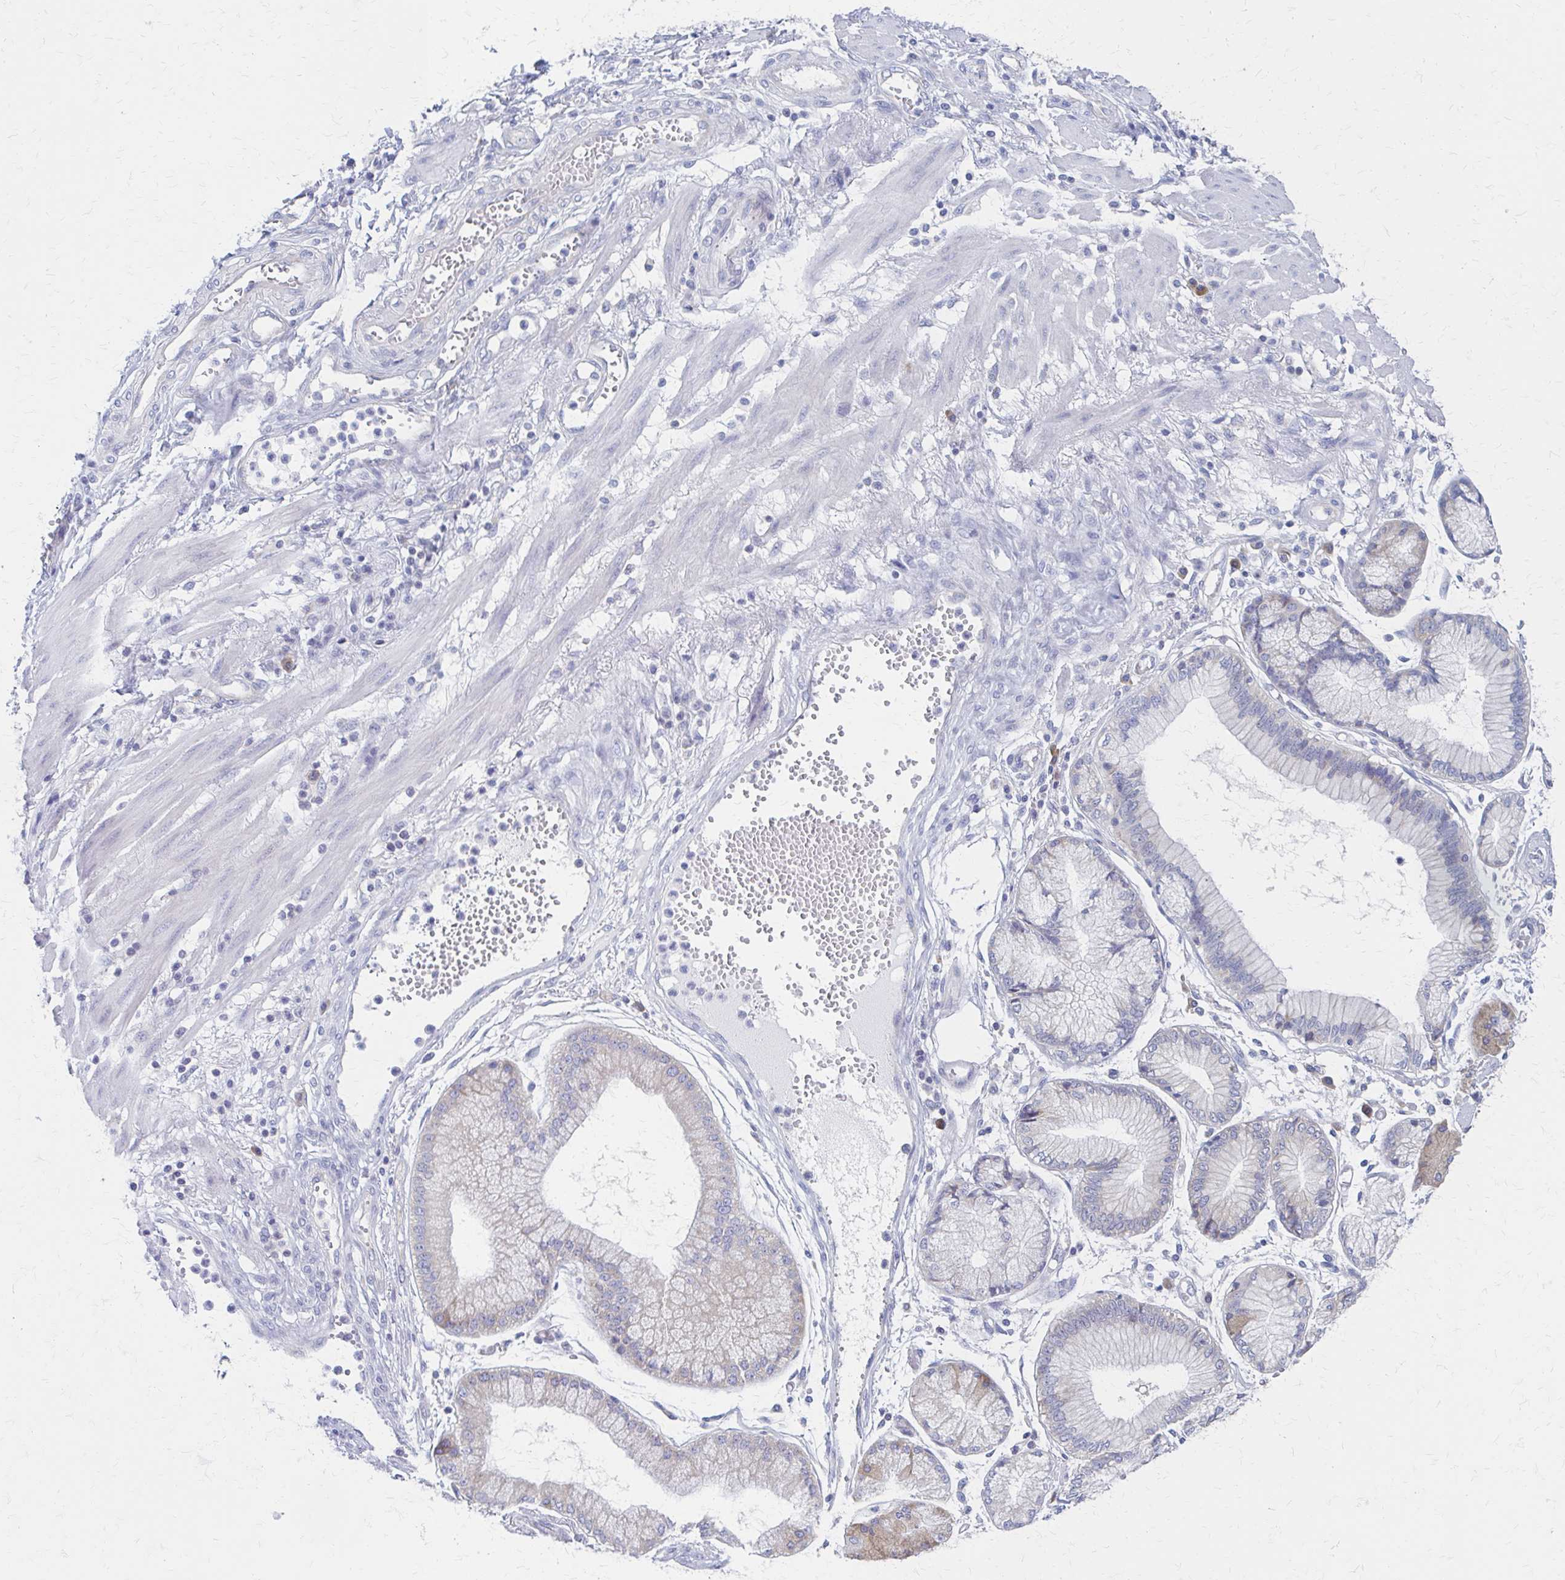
{"staining": {"intensity": "negative", "quantity": "none", "location": "none"}, "tissue": "stomach cancer", "cell_type": "Tumor cells", "image_type": "cancer", "snomed": [{"axis": "morphology", "description": "Adenocarcinoma, NOS"}, {"axis": "topography", "description": "Stomach, upper"}], "caption": "Protein analysis of stomach adenocarcinoma demonstrates no significant positivity in tumor cells.", "gene": "RPL27A", "patient": {"sex": "male", "age": 69}}